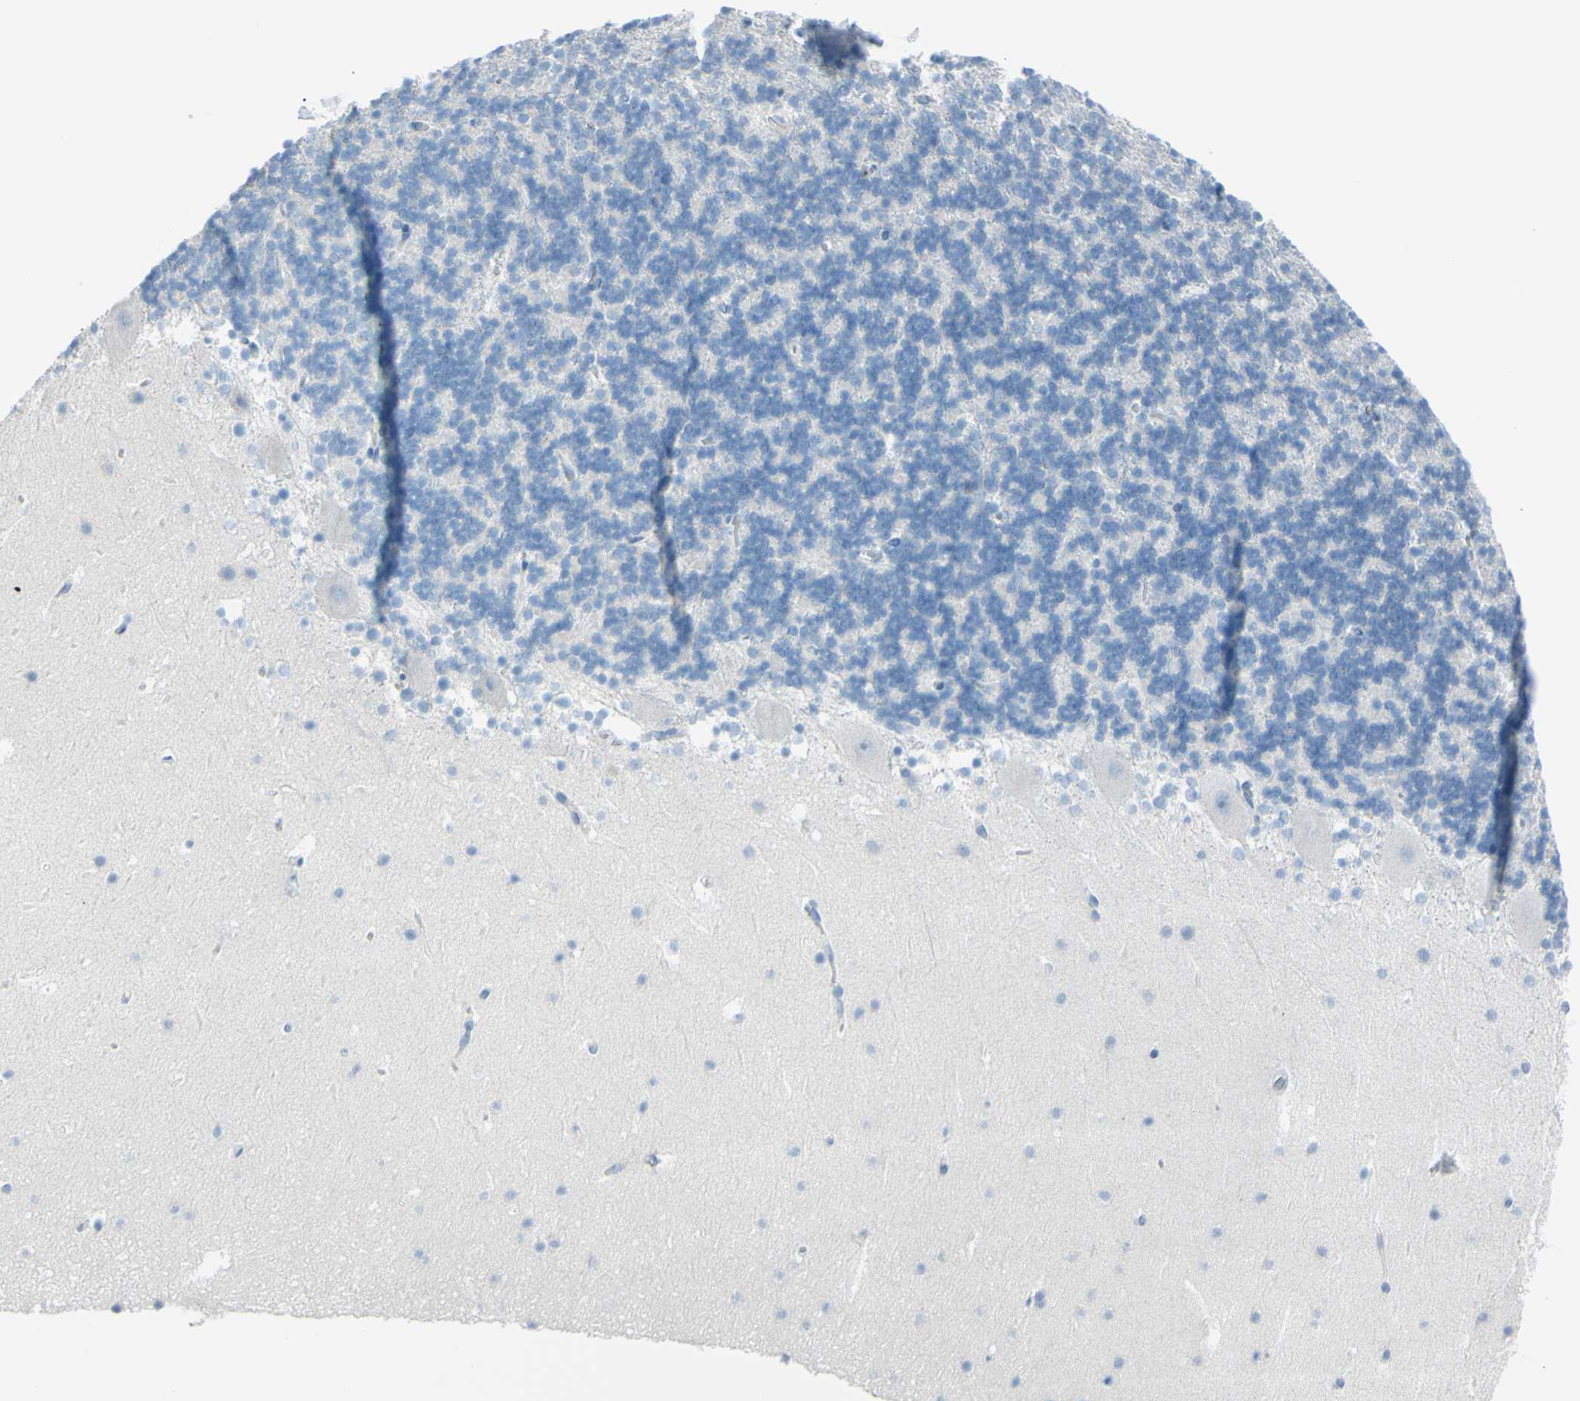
{"staining": {"intensity": "negative", "quantity": "none", "location": "none"}, "tissue": "cerebellum", "cell_type": "Cells in granular layer", "image_type": "normal", "snomed": [{"axis": "morphology", "description": "Normal tissue, NOS"}, {"axis": "topography", "description": "Cerebellum"}], "caption": "There is no significant positivity in cells in granular layer of cerebellum. The staining was performed using DAB to visualize the protein expression in brown, while the nuclei were stained in blue with hematoxylin (Magnification: 20x).", "gene": "TFPI2", "patient": {"sex": "male", "age": 45}}